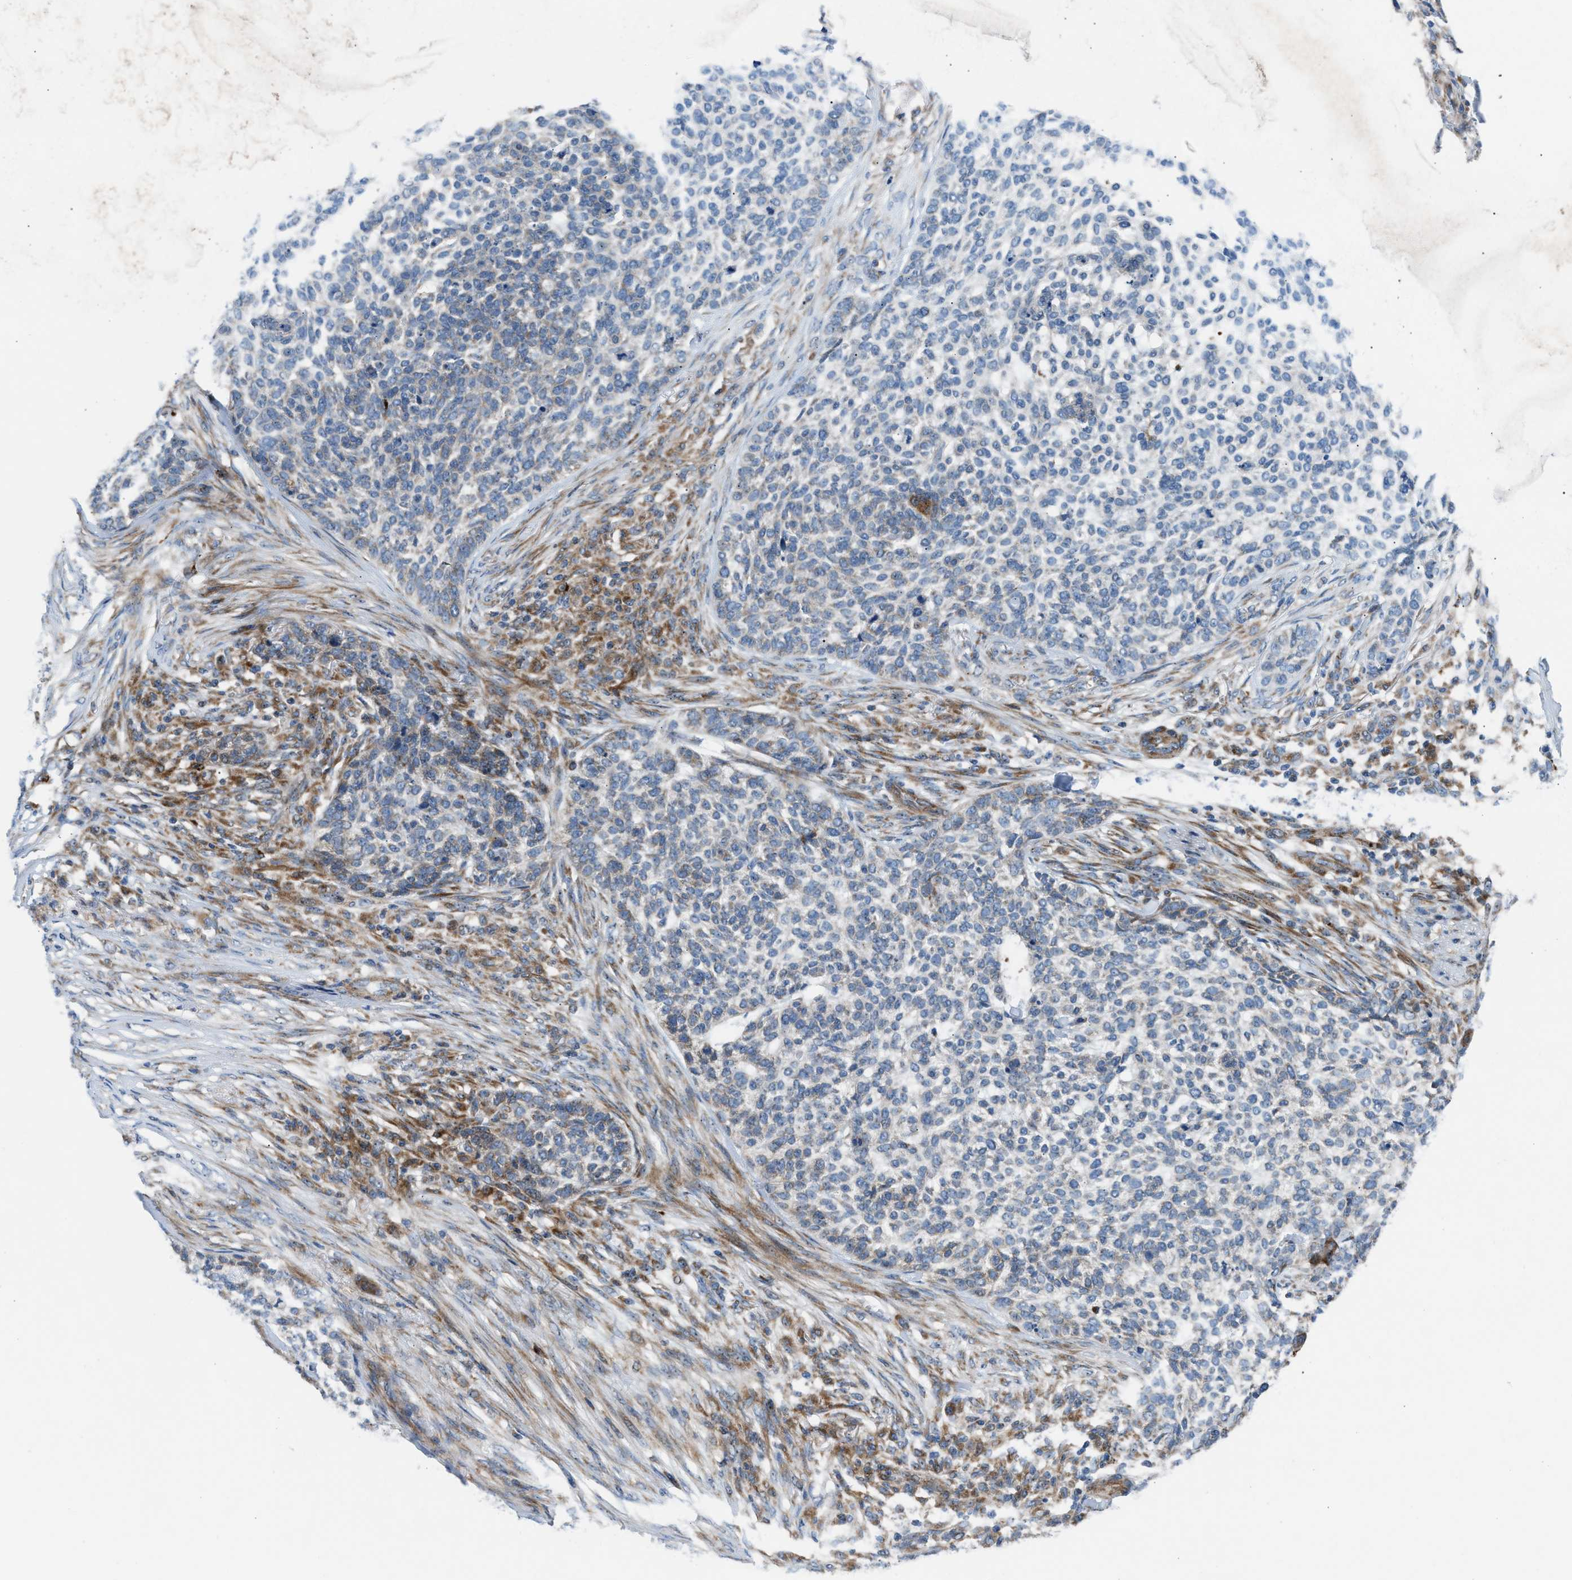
{"staining": {"intensity": "weak", "quantity": "<25%", "location": "cytoplasmic/membranous"}, "tissue": "skin cancer", "cell_type": "Tumor cells", "image_type": "cancer", "snomed": [{"axis": "morphology", "description": "Basal cell carcinoma"}, {"axis": "topography", "description": "Skin"}], "caption": "Immunohistochemistry micrograph of skin cancer (basal cell carcinoma) stained for a protein (brown), which displays no staining in tumor cells.", "gene": "TPH1", "patient": {"sex": "female", "age": 64}}